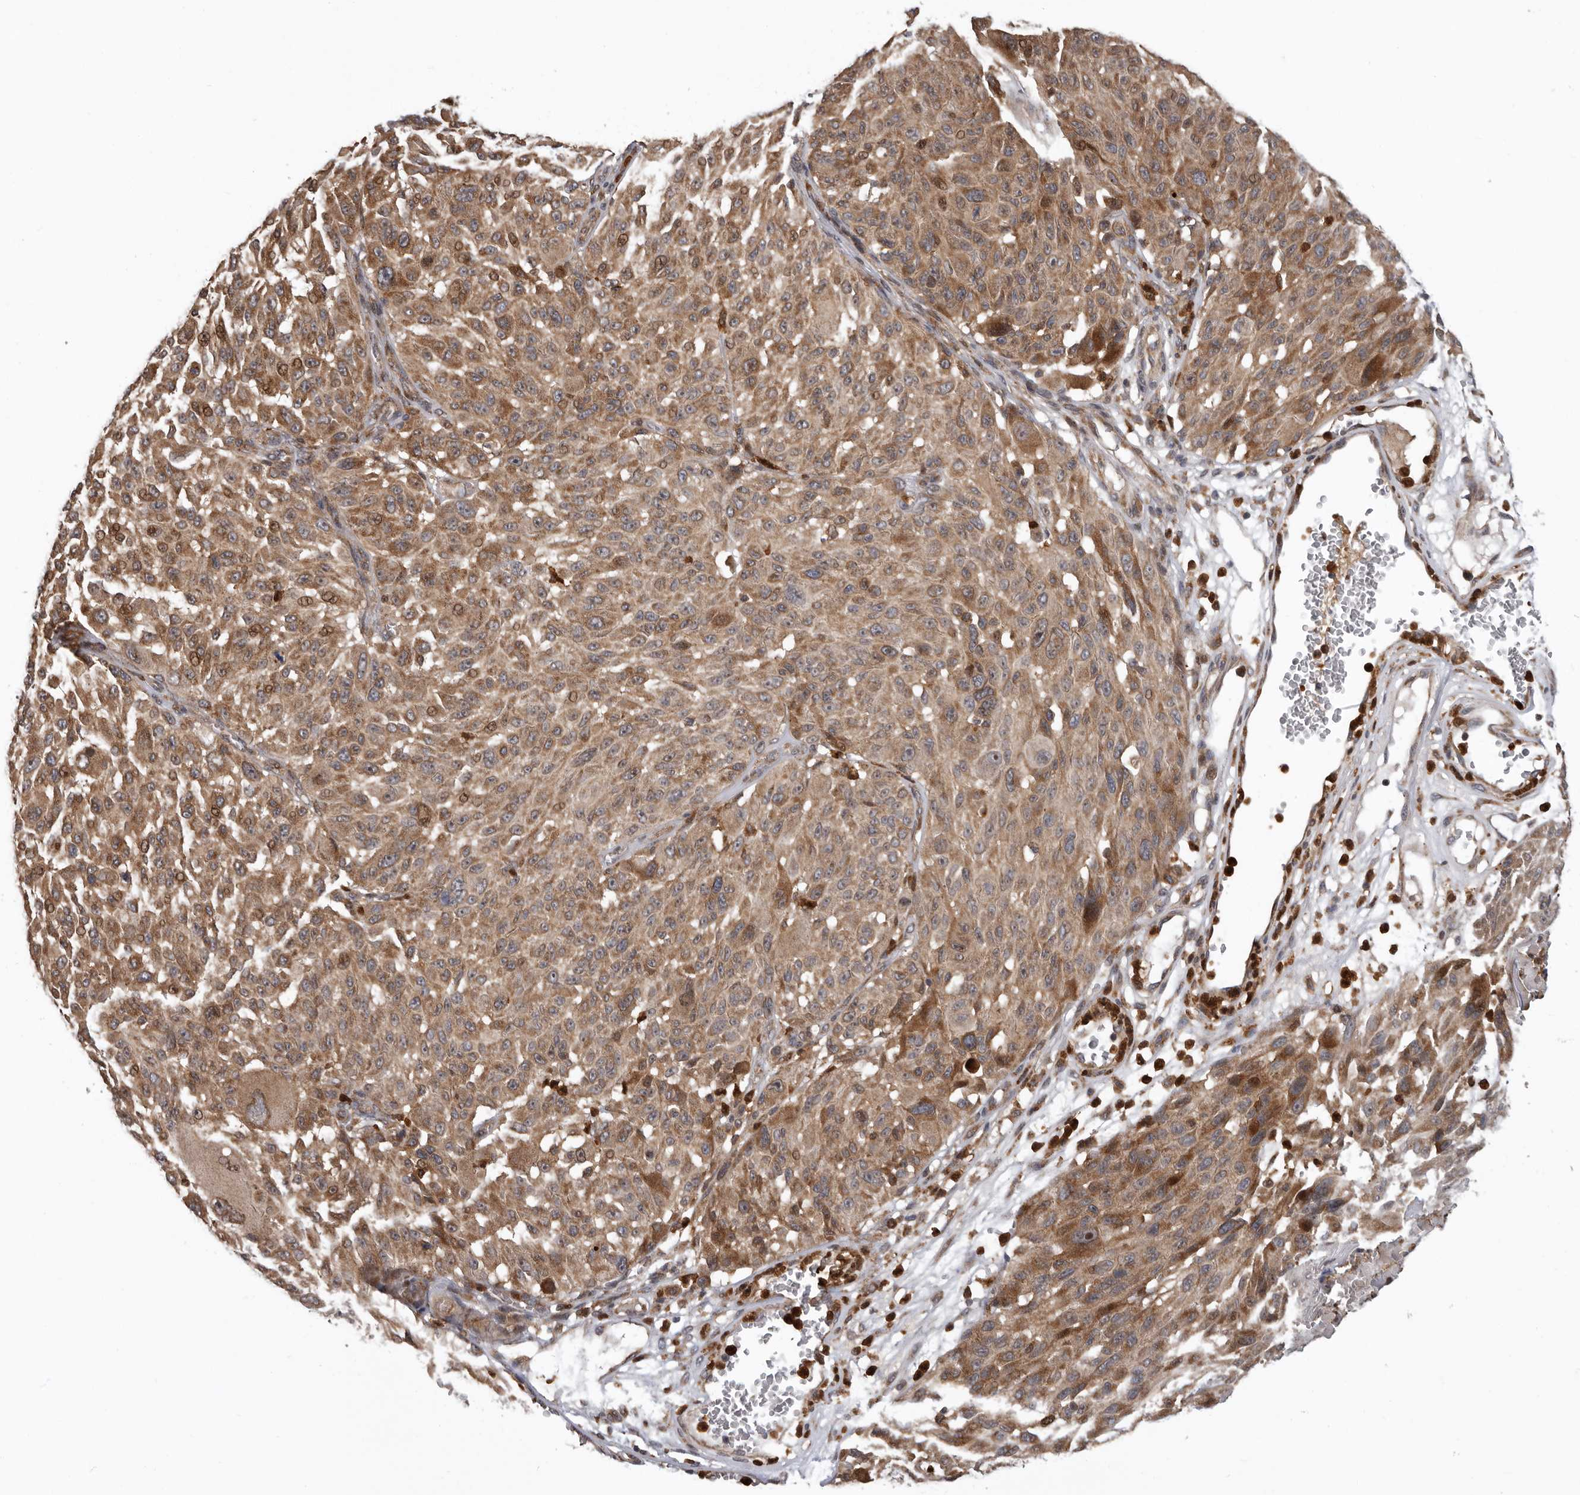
{"staining": {"intensity": "moderate", "quantity": ">75%", "location": "cytoplasmic/membranous"}, "tissue": "melanoma", "cell_type": "Tumor cells", "image_type": "cancer", "snomed": [{"axis": "morphology", "description": "Malignant melanoma, NOS"}, {"axis": "topography", "description": "Skin"}], "caption": "Melanoma stained with a brown dye shows moderate cytoplasmic/membranous positive expression in approximately >75% of tumor cells.", "gene": "FGFR4", "patient": {"sex": "male", "age": 83}}